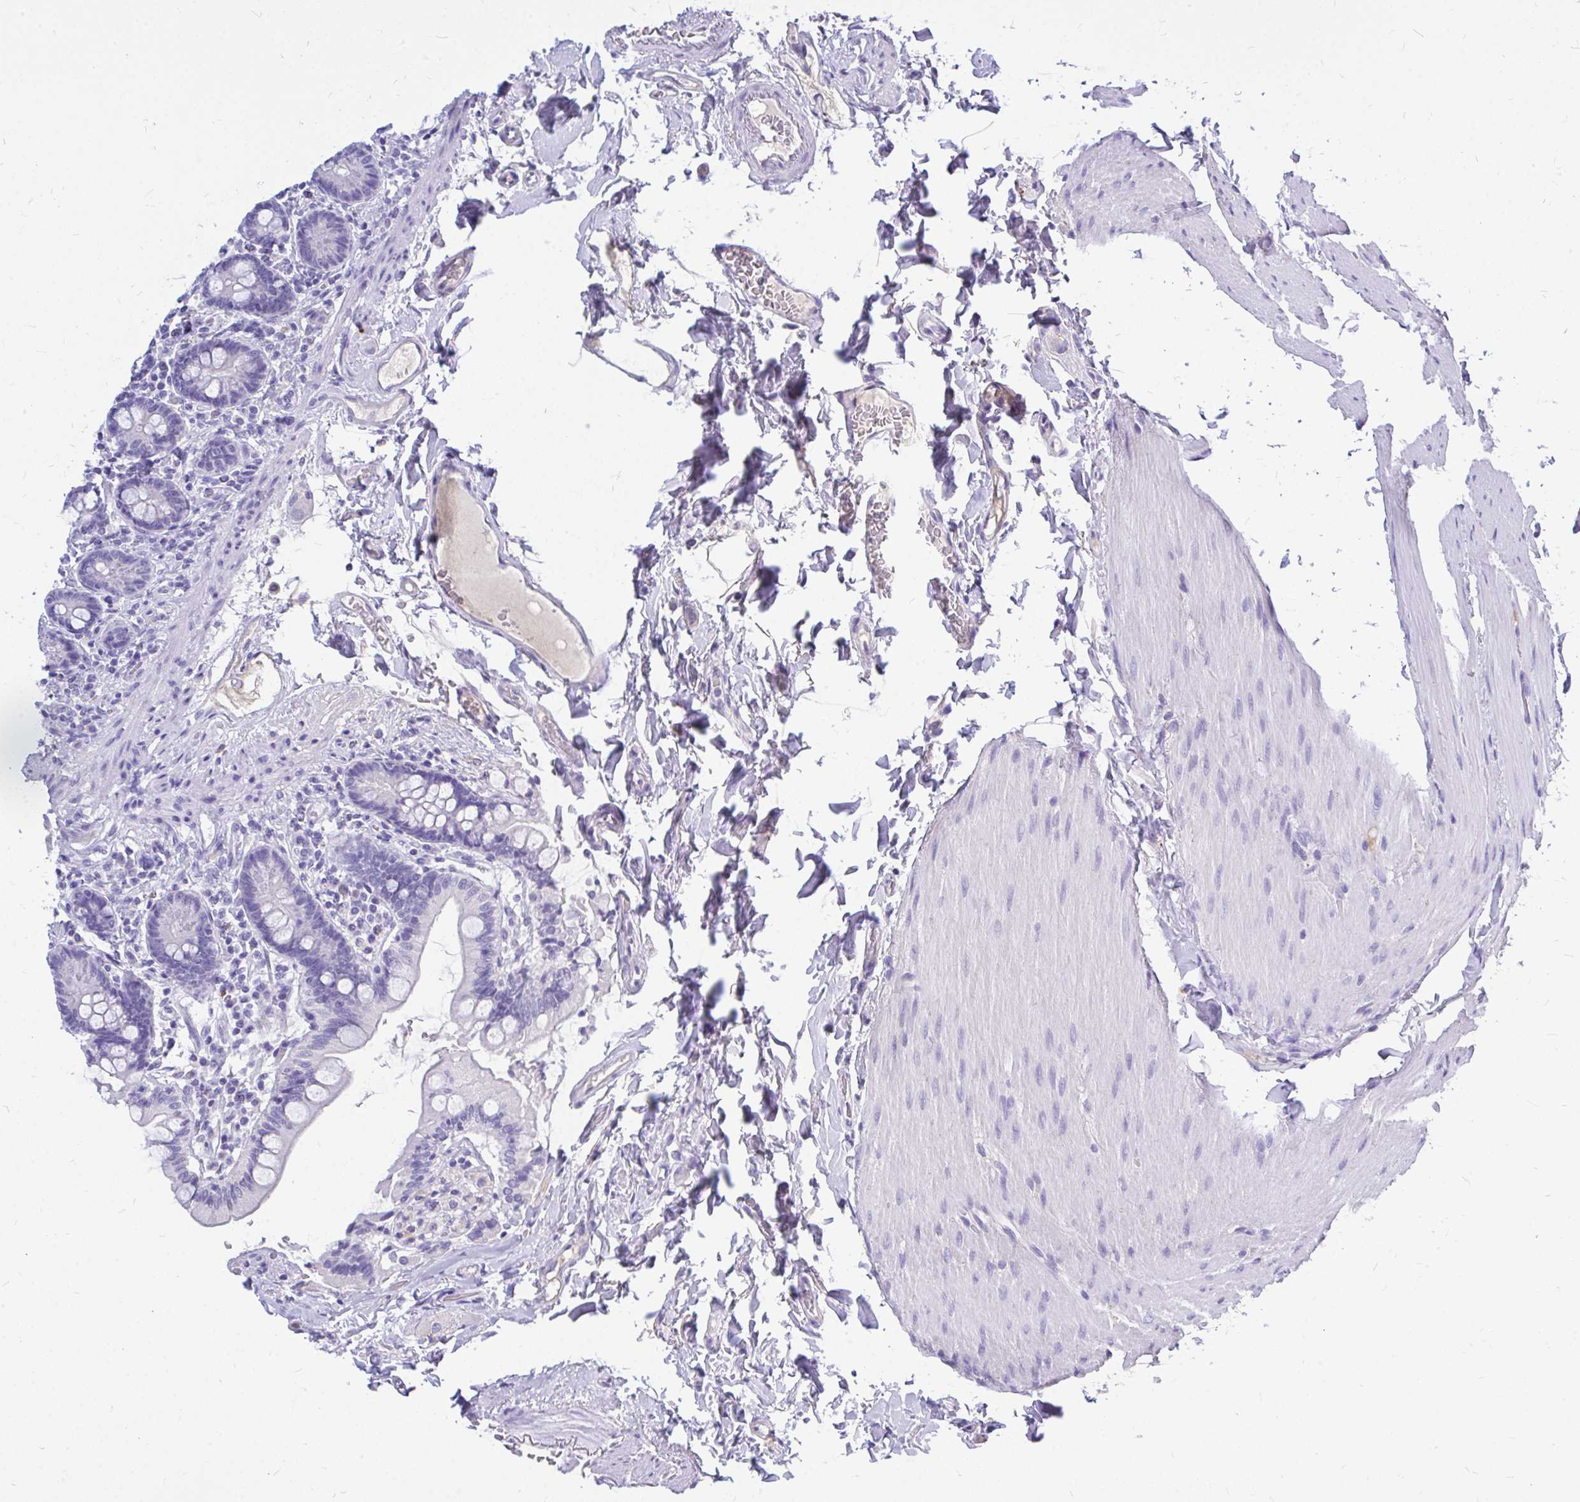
{"staining": {"intensity": "negative", "quantity": "none", "location": "none"}, "tissue": "small intestine", "cell_type": "Glandular cells", "image_type": "normal", "snomed": [{"axis": "morphology", "description": "Normal tissue, NOS"}, {"axis": "topography", "description": "Small intestine"}], "caption": "DAB immunohistochemical staining of normal human small intestine exhibits no significant expression in glandular cells.", "gene": "MAP1LC3A", "patient": {"sex": "female", "age": 64}}